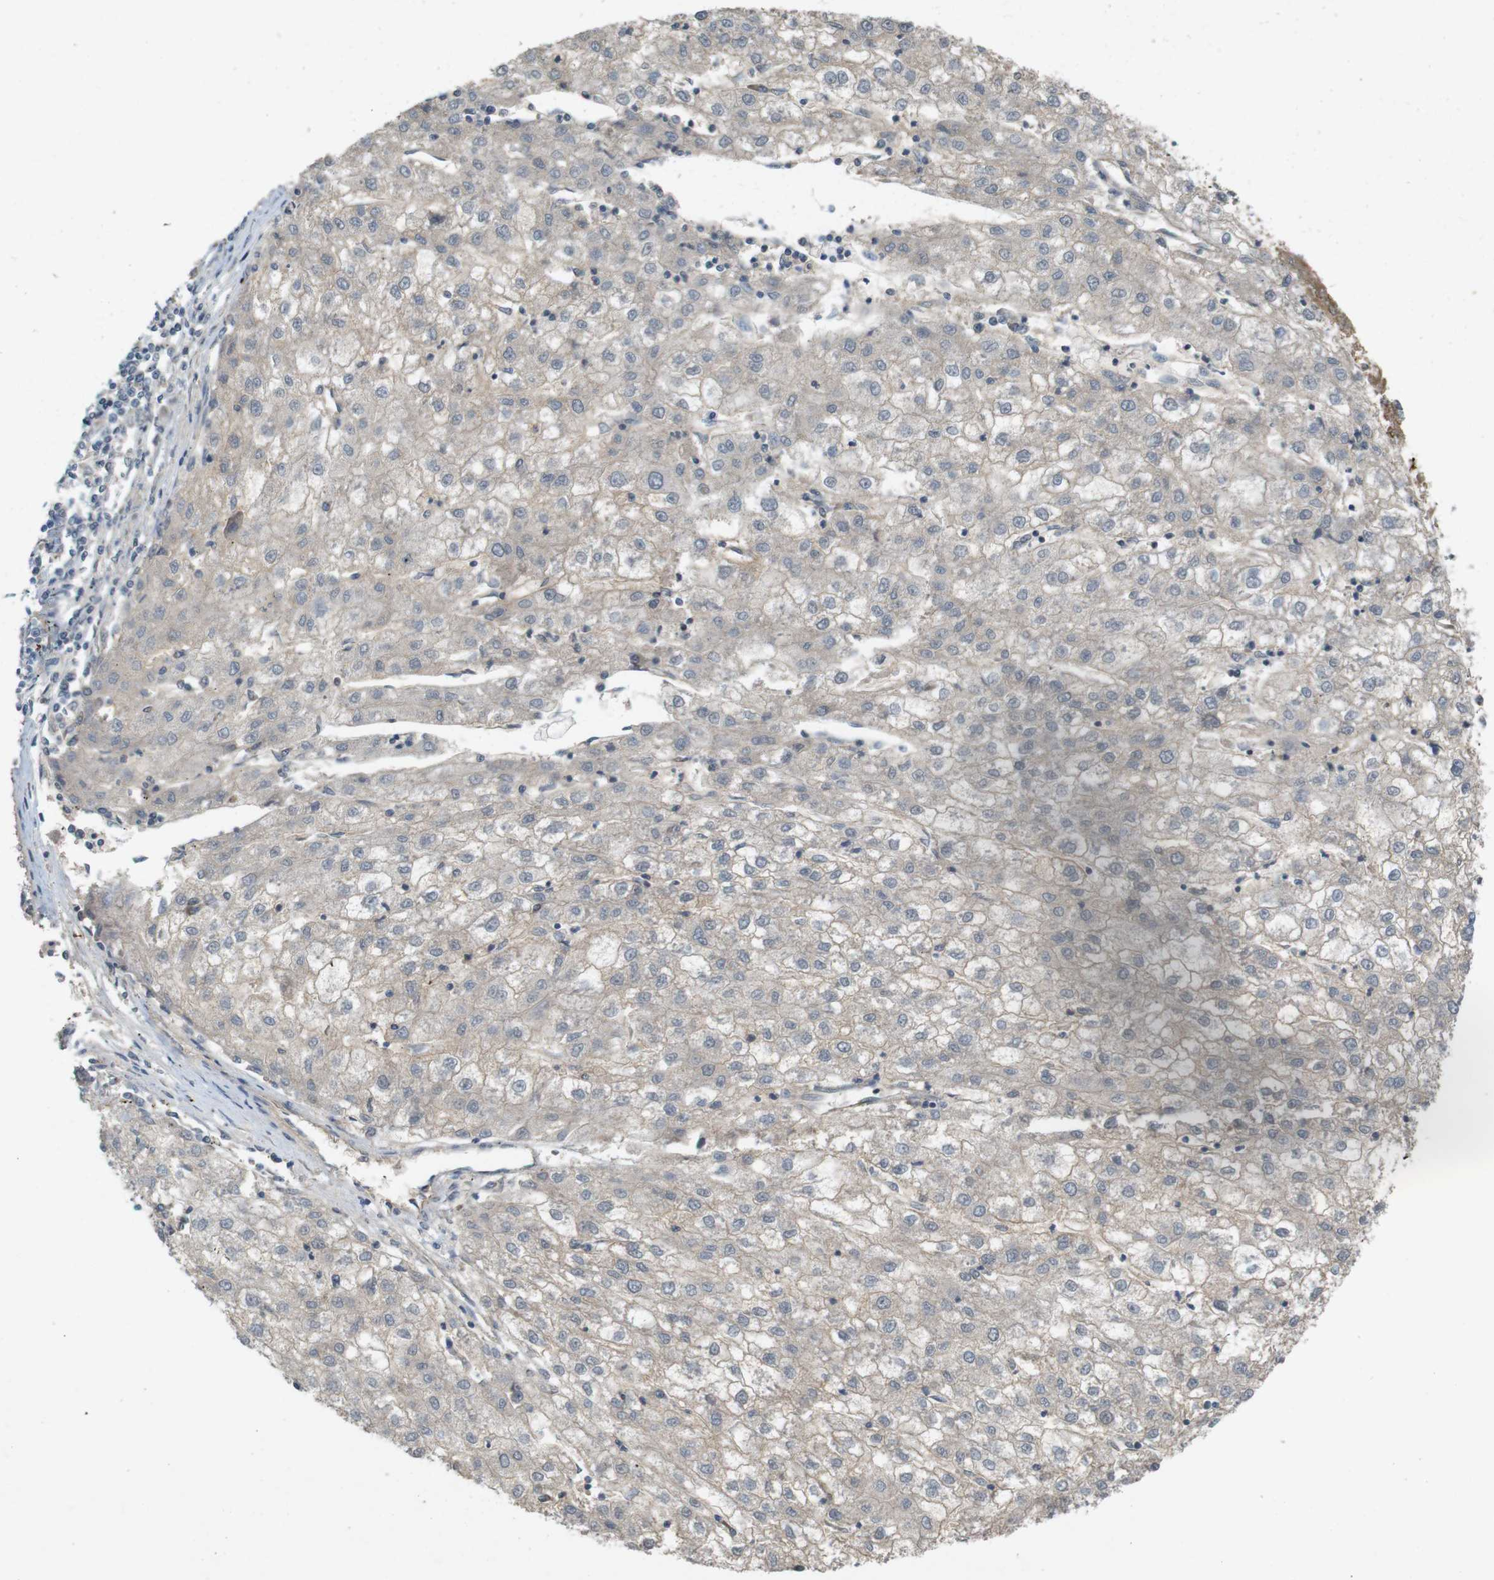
{"staining": {"intensity": "negative", "quantity": "none", "location": "none"}, "tissue": "liver cancer", "cell_type": "Tumor cells", "image_type": "cancer", "snomed": [{"axis": "morphology", "description": "Carcinoma, Hepatocellular, NOS"}, {"axis": "topography", "description": "Liver"}], "caption": "This is an immunohistochemistry photomicrograph of liver cancer (hepatocellular carcinoma). There is no expression in tumor cells.", "gene": "PVR", "patient": {"sex": "male", "age": 72}}